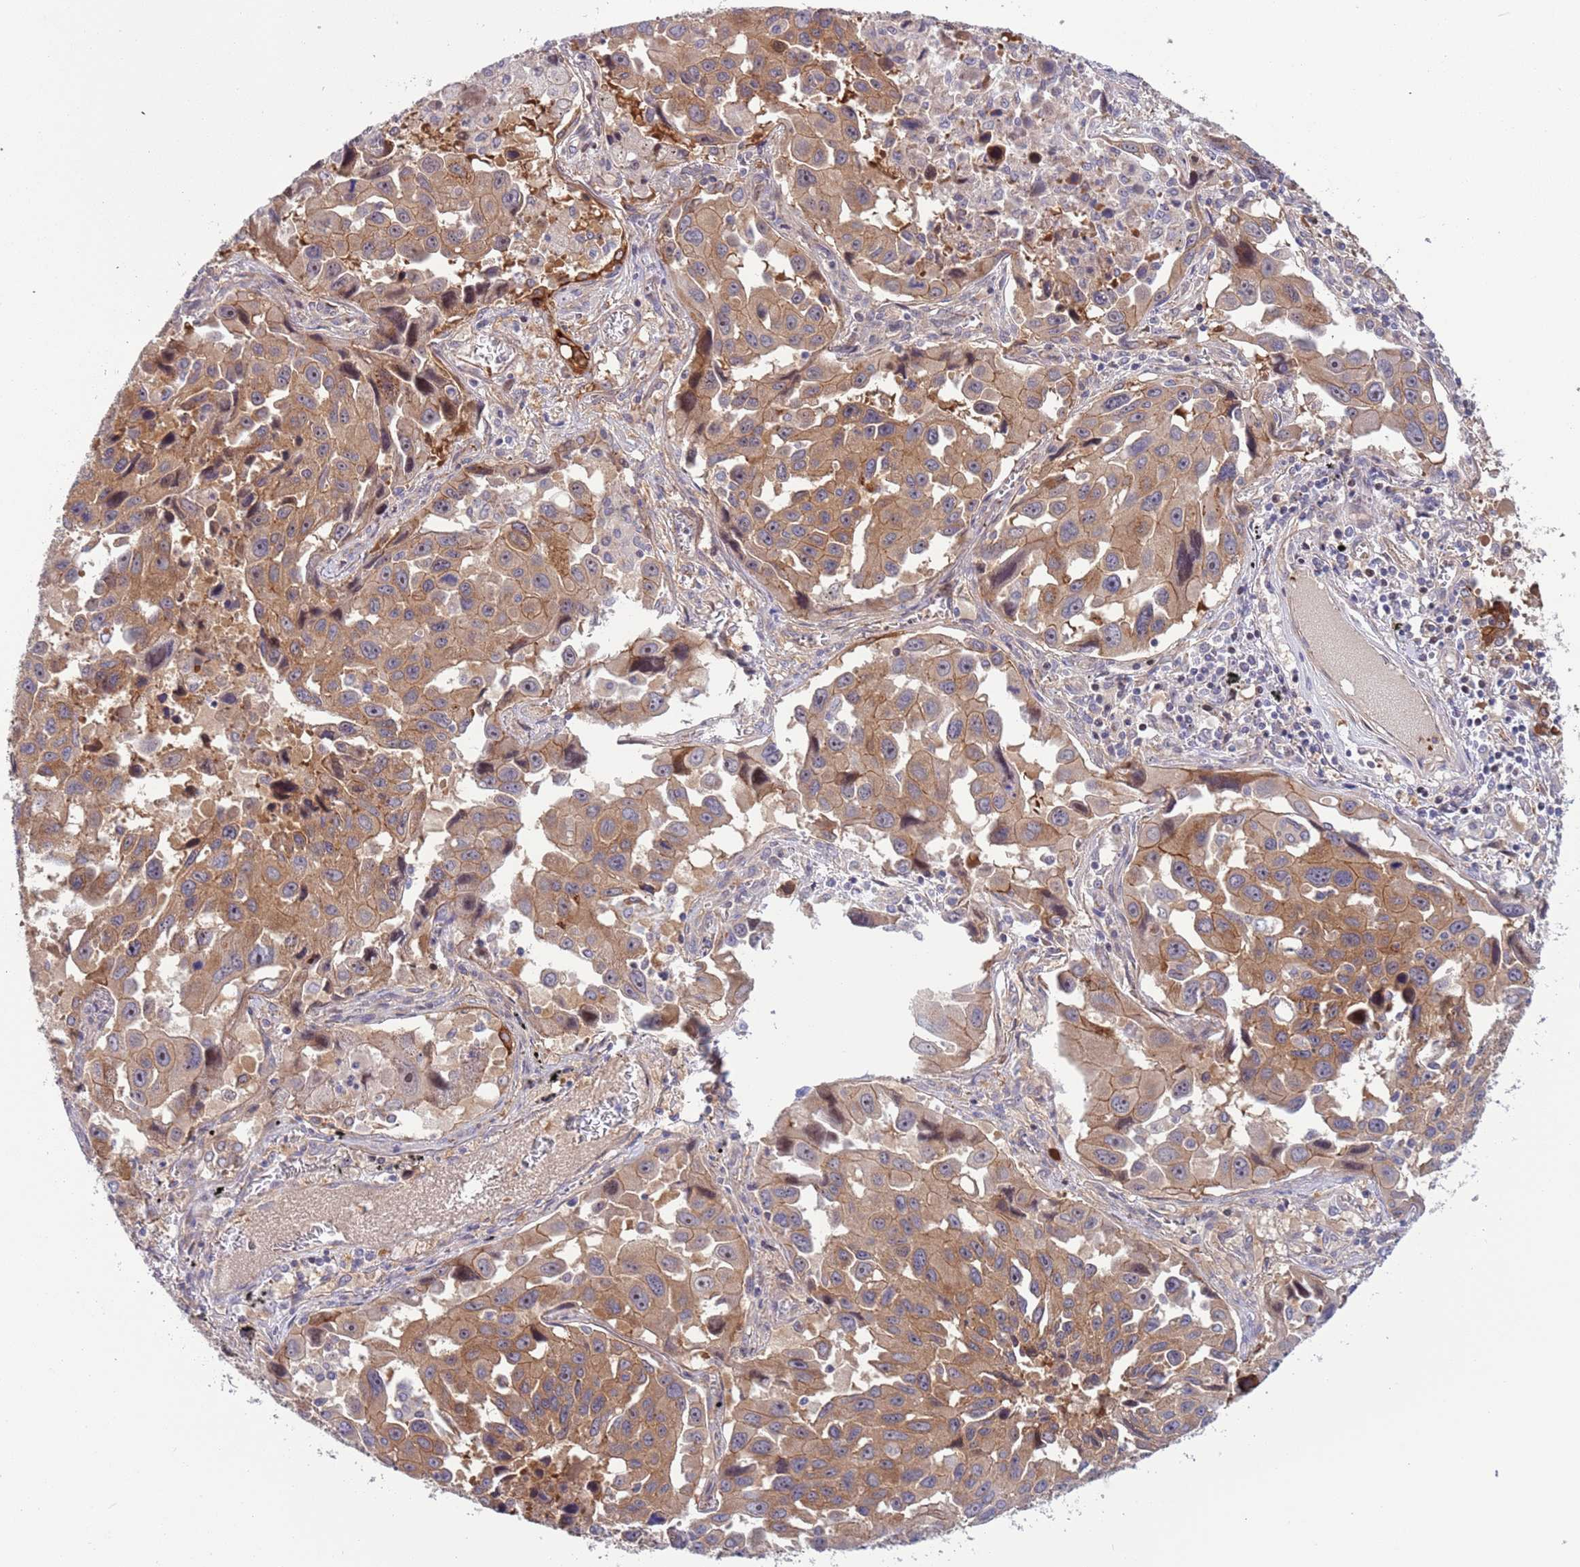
{"staining": {"intensity": "strong", "quantity": ">75%", "location": "cytoplasmic/membranous"}, "tissue": "lung cancer", "cell_type": "Tumor cells", "image_type": "cancer", "snomed": [{"axis": "morphology", "description": "Adenocarcinoma, NOS"}, {"axis": "topography", "description": "Lung"}], "caption": "Lung cancer (adenocarcinoma) stained with a protein marker shows strong staining in tumor cells.", "gene": "ITGB6", "patient": {"sex": "male", "age": 66}}